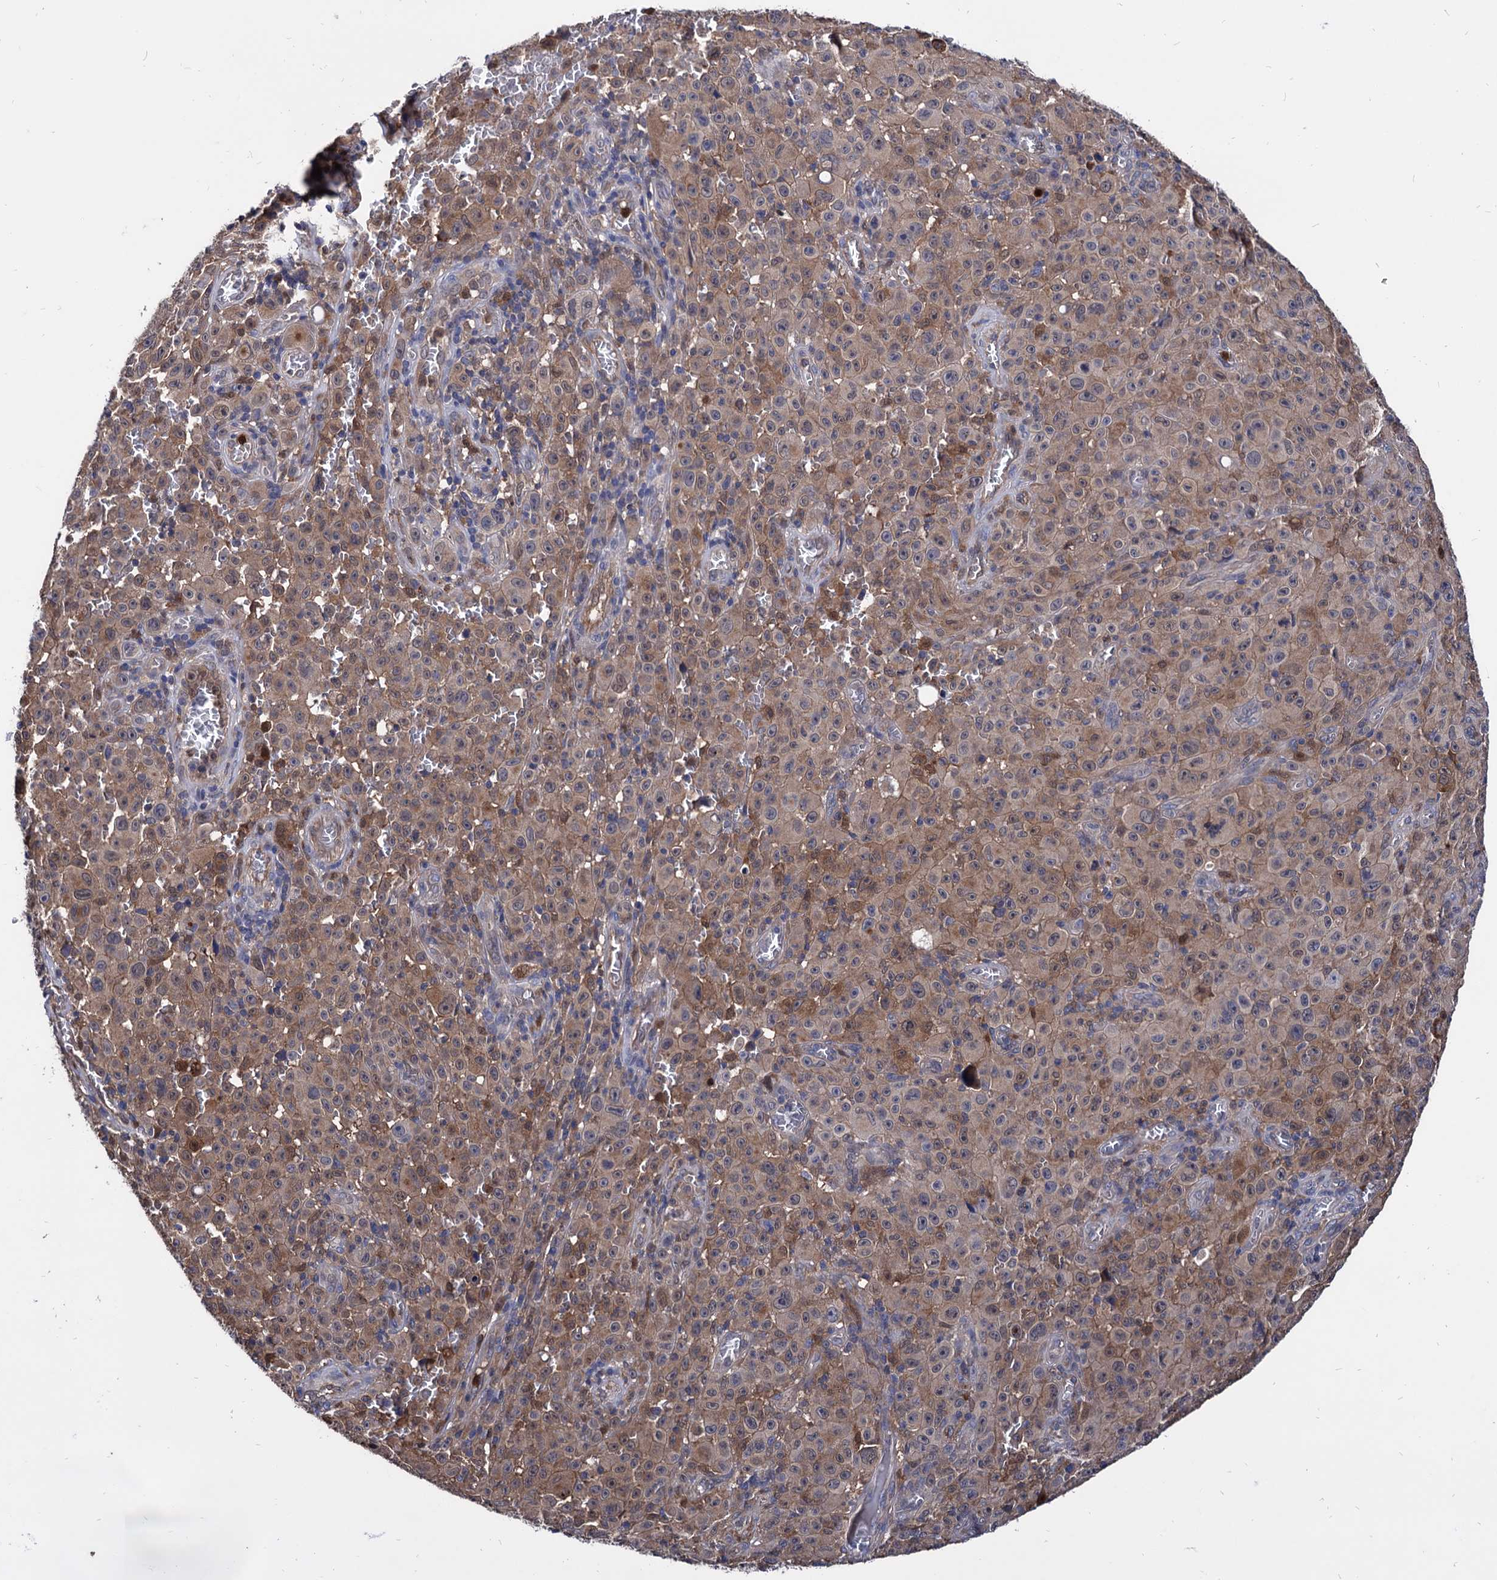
{"staining": {"intensity": "moderate", "quantity": ">75%", "location": "cytoplasmic/membranous"}, "tissue": "melanoma", "cell_type": "Tumor cells", "image_type": "cancer", "snomed": [{"axis": "morphology", "description": "Malignant melanoma, NOS"}, {"axis": "topography", "description": "Skin"}], "caption": "Immunohistochemical staining of melanoma reveals medium levels of moderate cytoplasmic/membranous protein positivity in about >75% of tumor cells.", "gene": "CPPED1", "patient": {"sex": "female", "age": 82}}